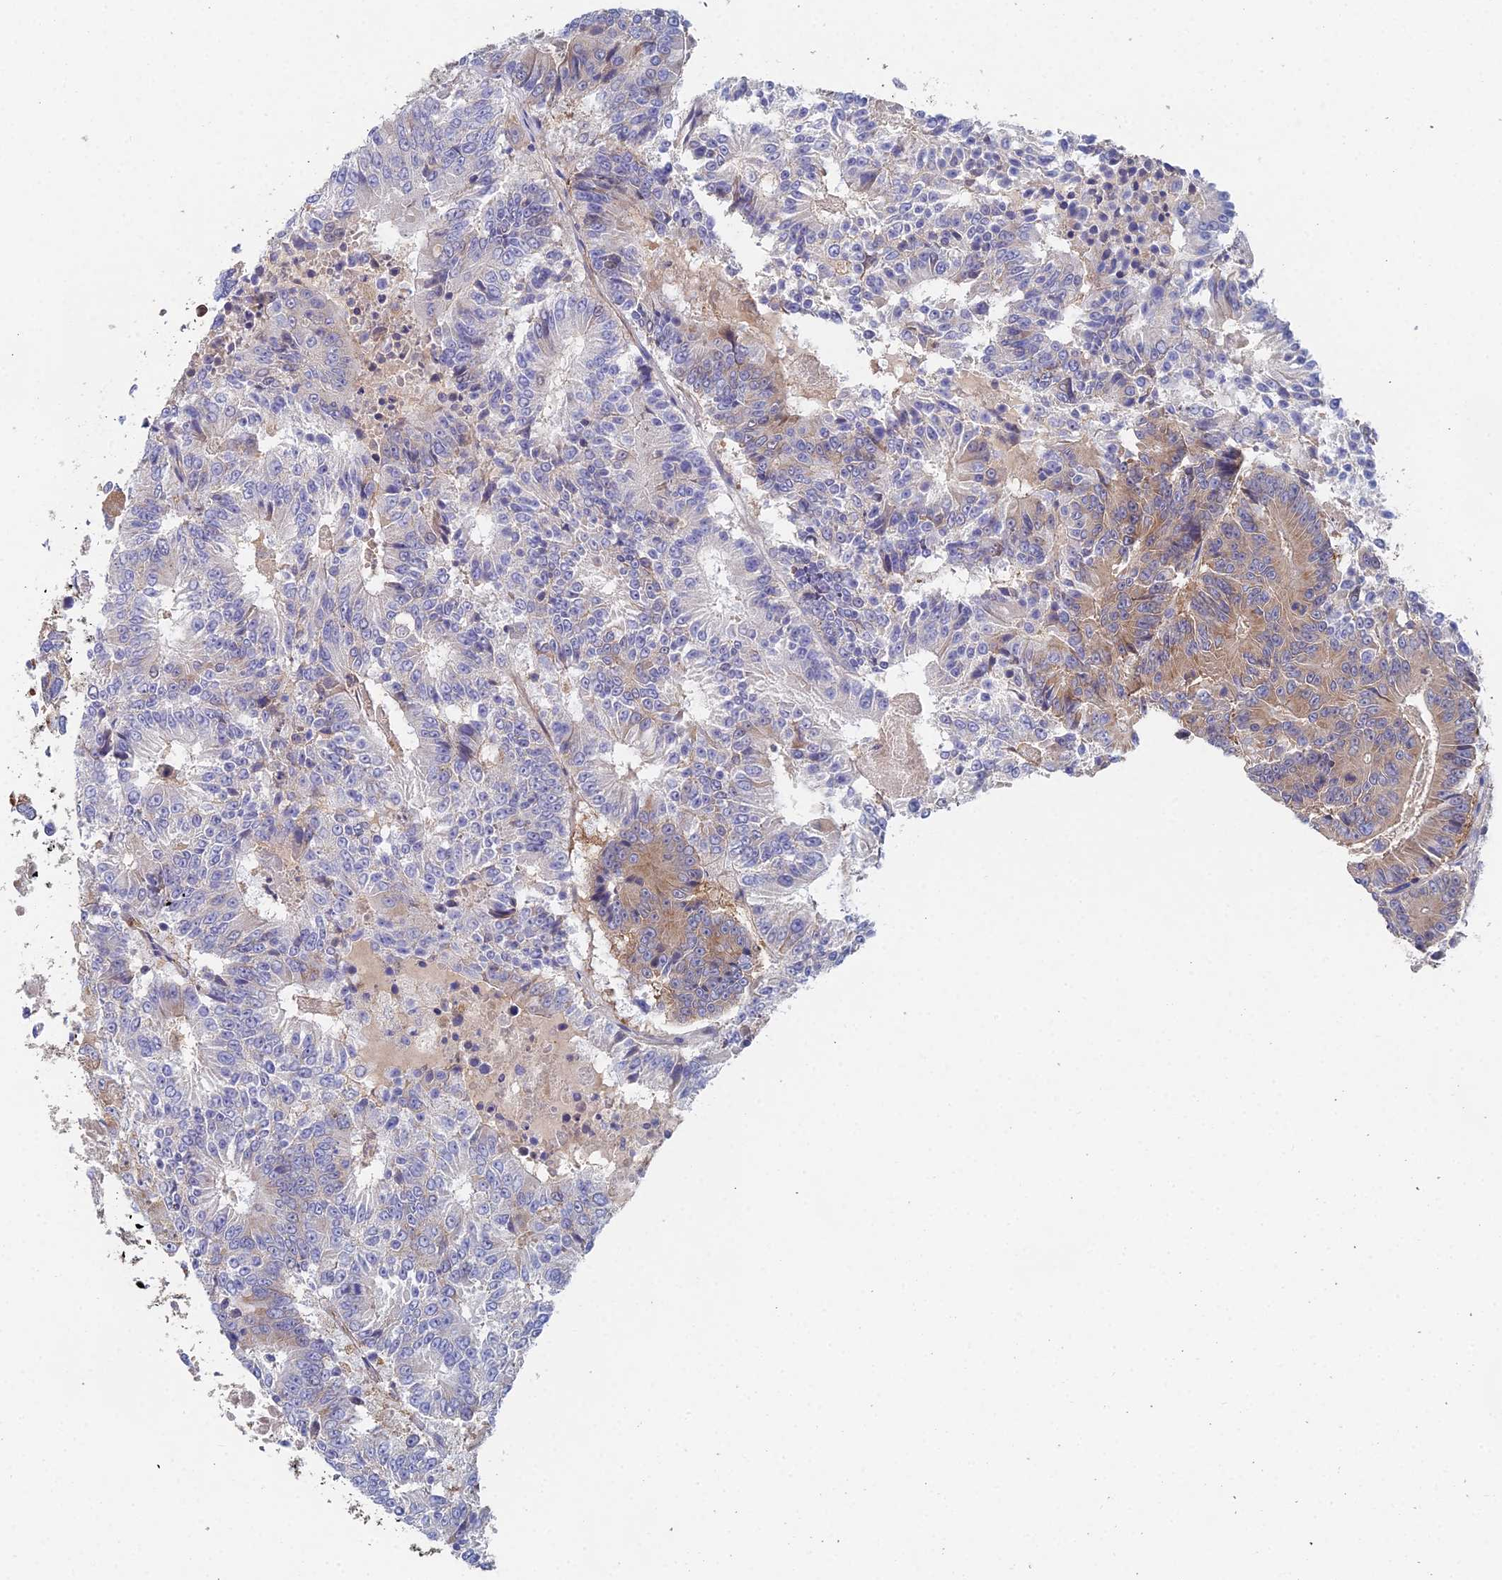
{"staining": {"intensity": "weak", "quantity": "25%-75%", "location": "cytoplasmic/membranous"}, "tissue": "colorectal cancer", "cell_type": "Tumor cells", "image_type": "cancer", "snomed": [{"axis": "morphology", "description": "Adenocarcinoma, NOS"}, {"axis": "topography", "description": "Colon"}], "caption": "A histopathology image of human colorectal cancer (adenocarcinoma) stained for a protein exhibits weak cytoplasmic/membranous brown staining in tumor cells. (Stains: DAB (3,3'-diaminobenzidine) in brown, nuclei in blue, Microscopy: brightfield microscopy at high magnification).", "gene": "ELOF1", "patient": {"sex": "male", "age": 83}}